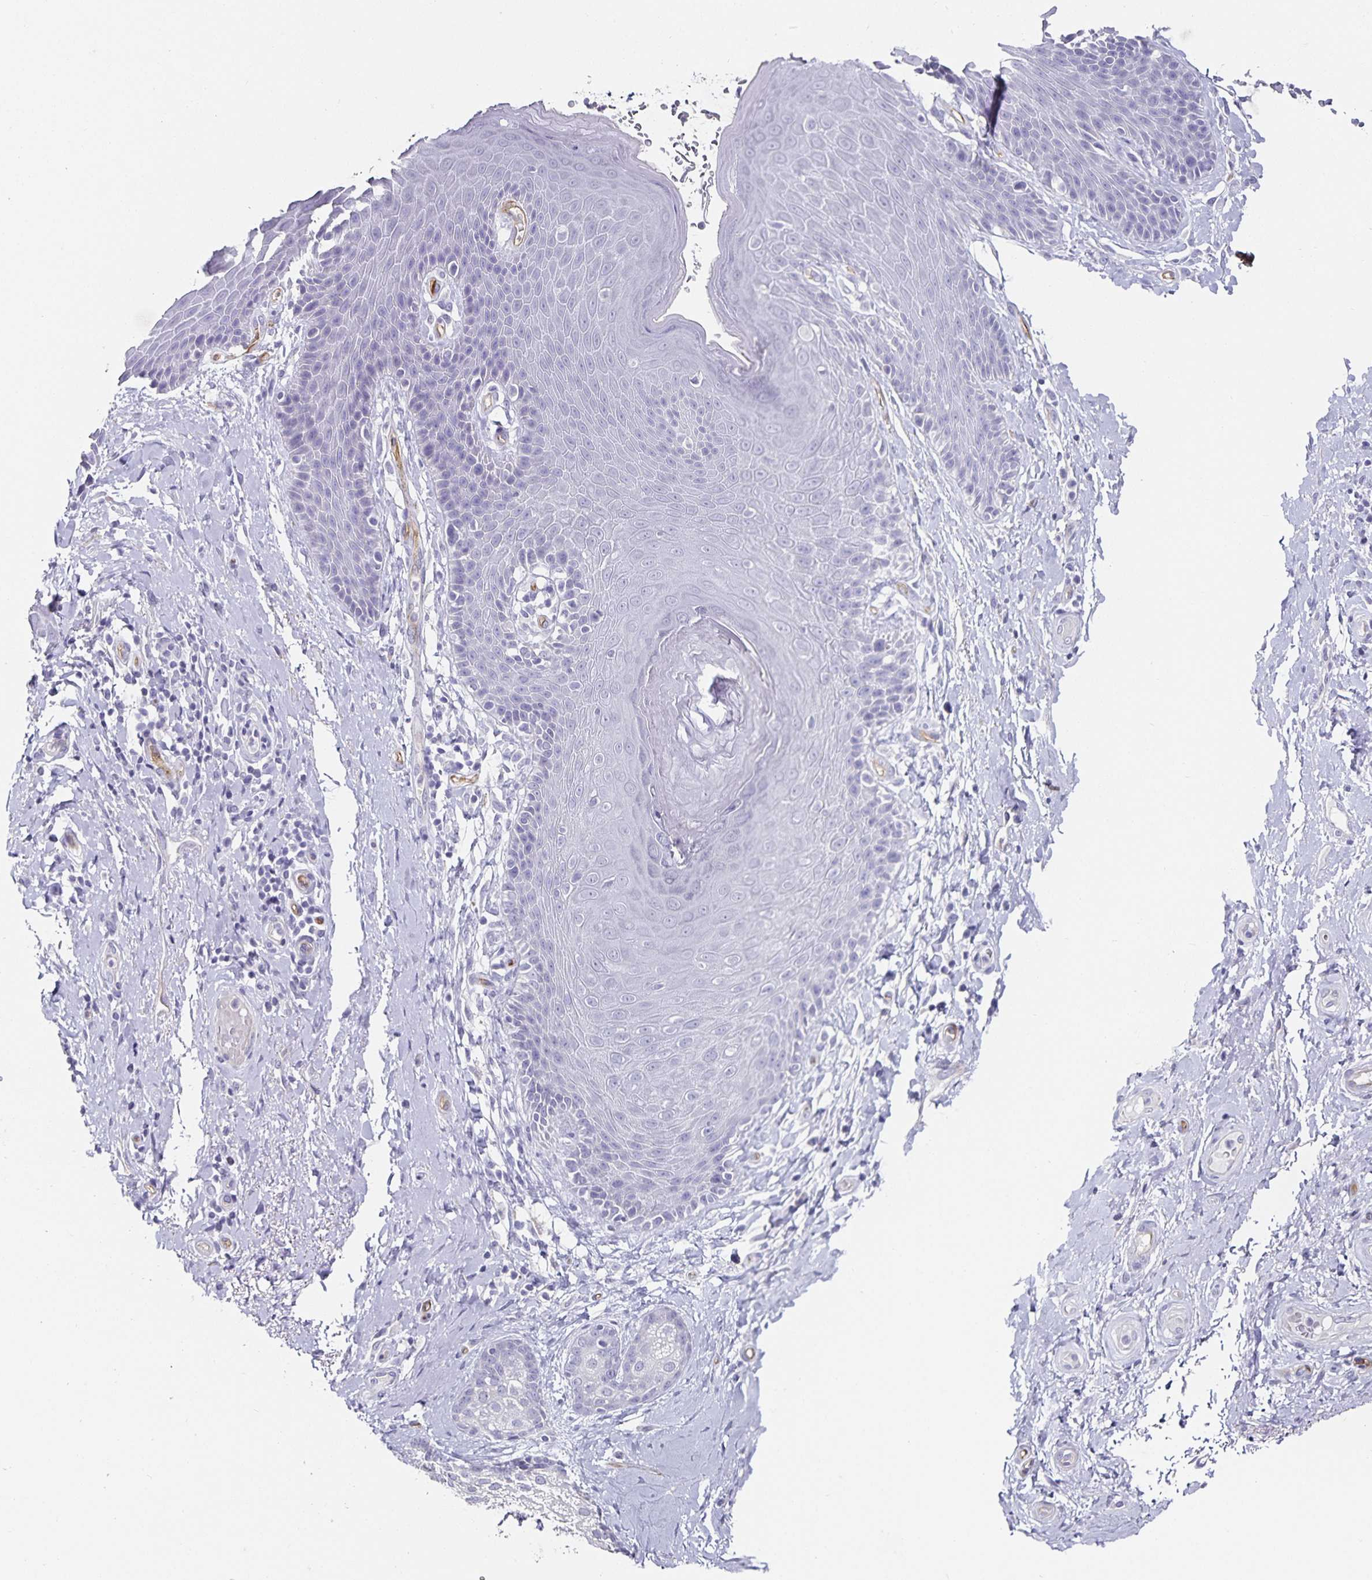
{"staining": {"intensity": "negative", "quantity": "none", "location": "none"}, "tissue": "skin", "cell_type": "Epidermal cells", "image_type": "normal", "snomed": [{"axis": "morphology", "description": "Normal tissue, NOS"}, {"axis": "topography", "description": "Anal"}, {"axis": "topography", "description": "Peripheral nerve tissue"}], "caption": "This is an immunohistochemistry (IHC) image of unremarkable skin. There is no expression in epidermal cells.", "gene": "PODXL", "patient": {"sex": "male", "age": 51}}